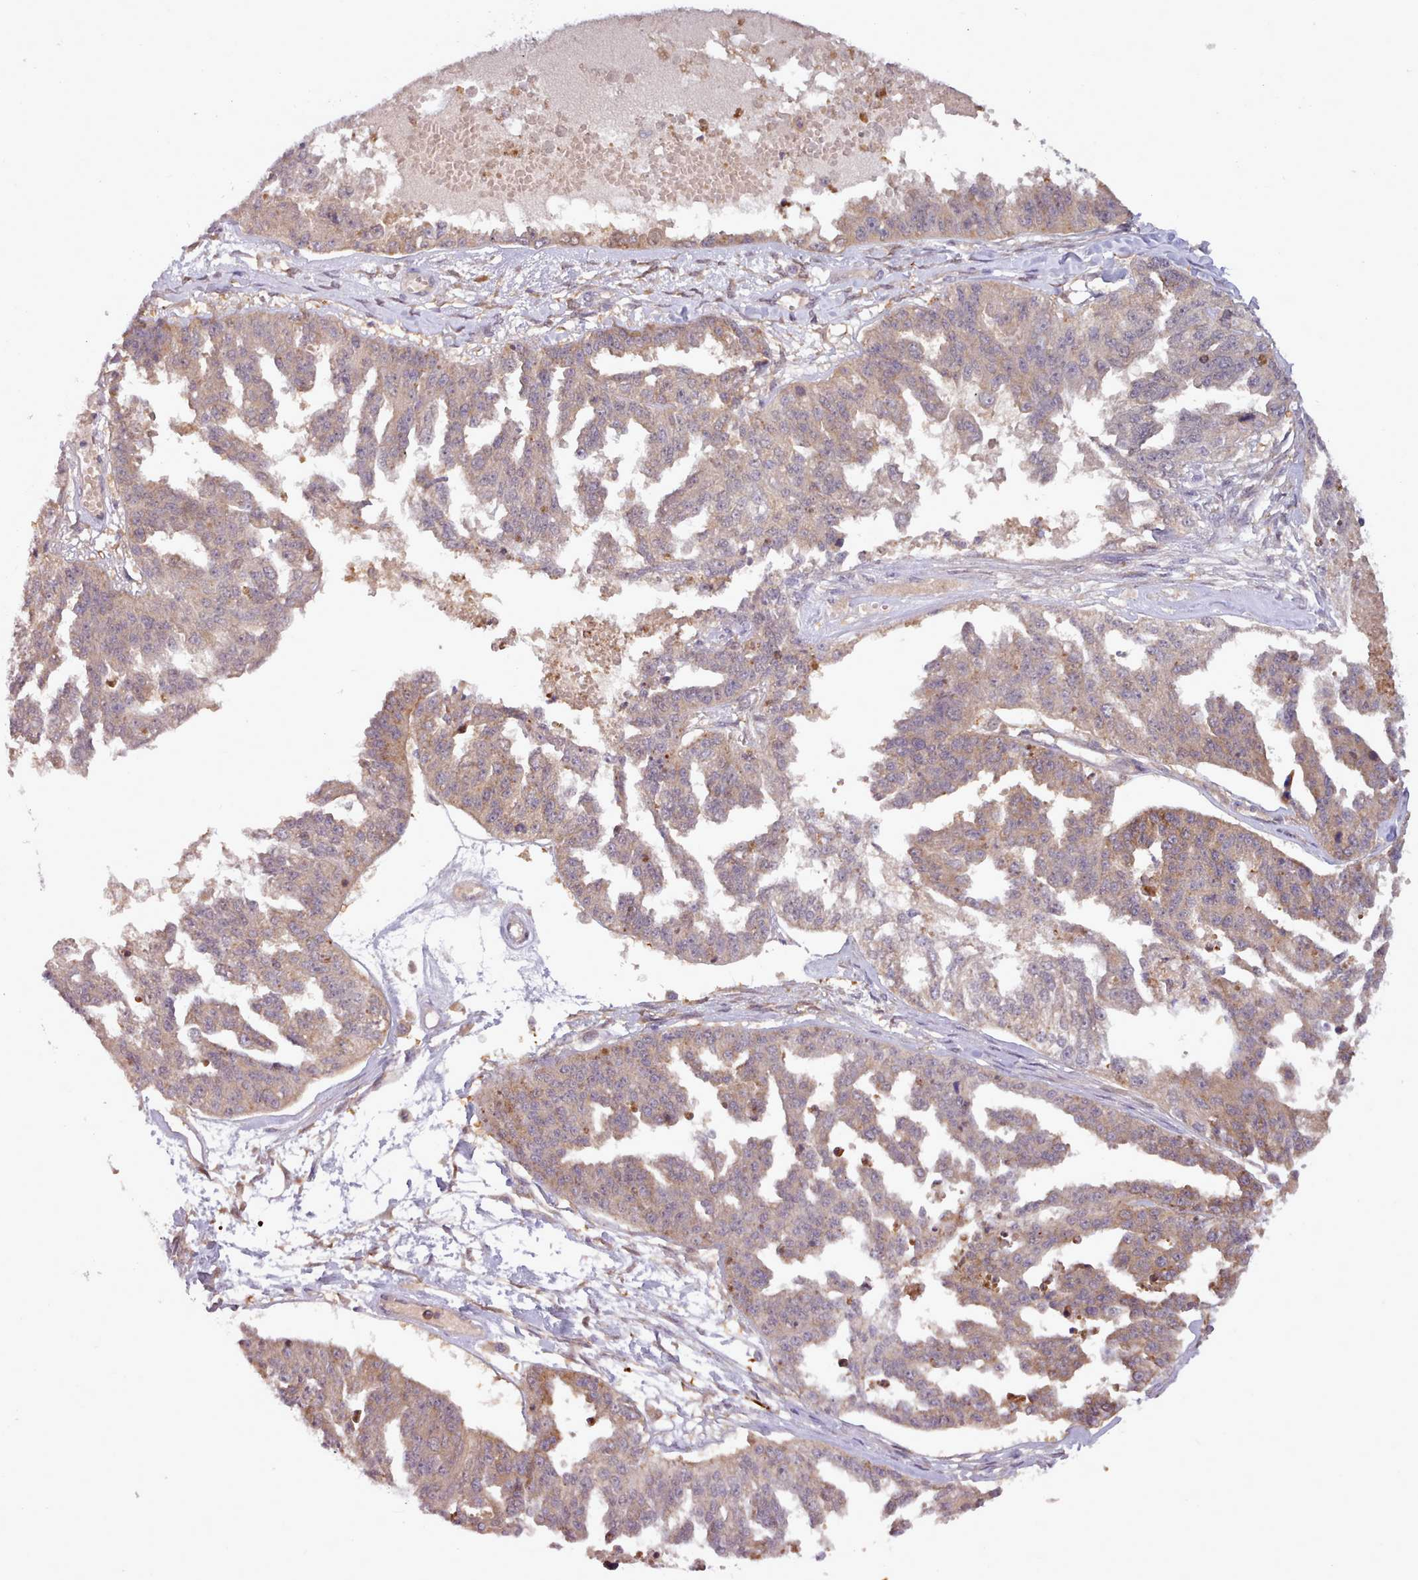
{"staining": {"intensity": "moderate", "quantity": ">75%", "location": "cytoplasmic/membranous"}, "tissue": "ovarian cancer", "cell_type": "Tumor cells", "image_type": "cancer", "snomed": [{"axis": "morphology", "description": "Cystadenocarcinoma, serous, NOS"}, {"axis": "topography", "description": "Ovary"}], "caption": "Ovarian cancer was stained to show a protein in brown. There is medium levels of moderate cytoplasmic/membranous staining in about >75% of tumor cells.", "gene": "ARL17A", "patient": {"sex": "female", "age": 58}}